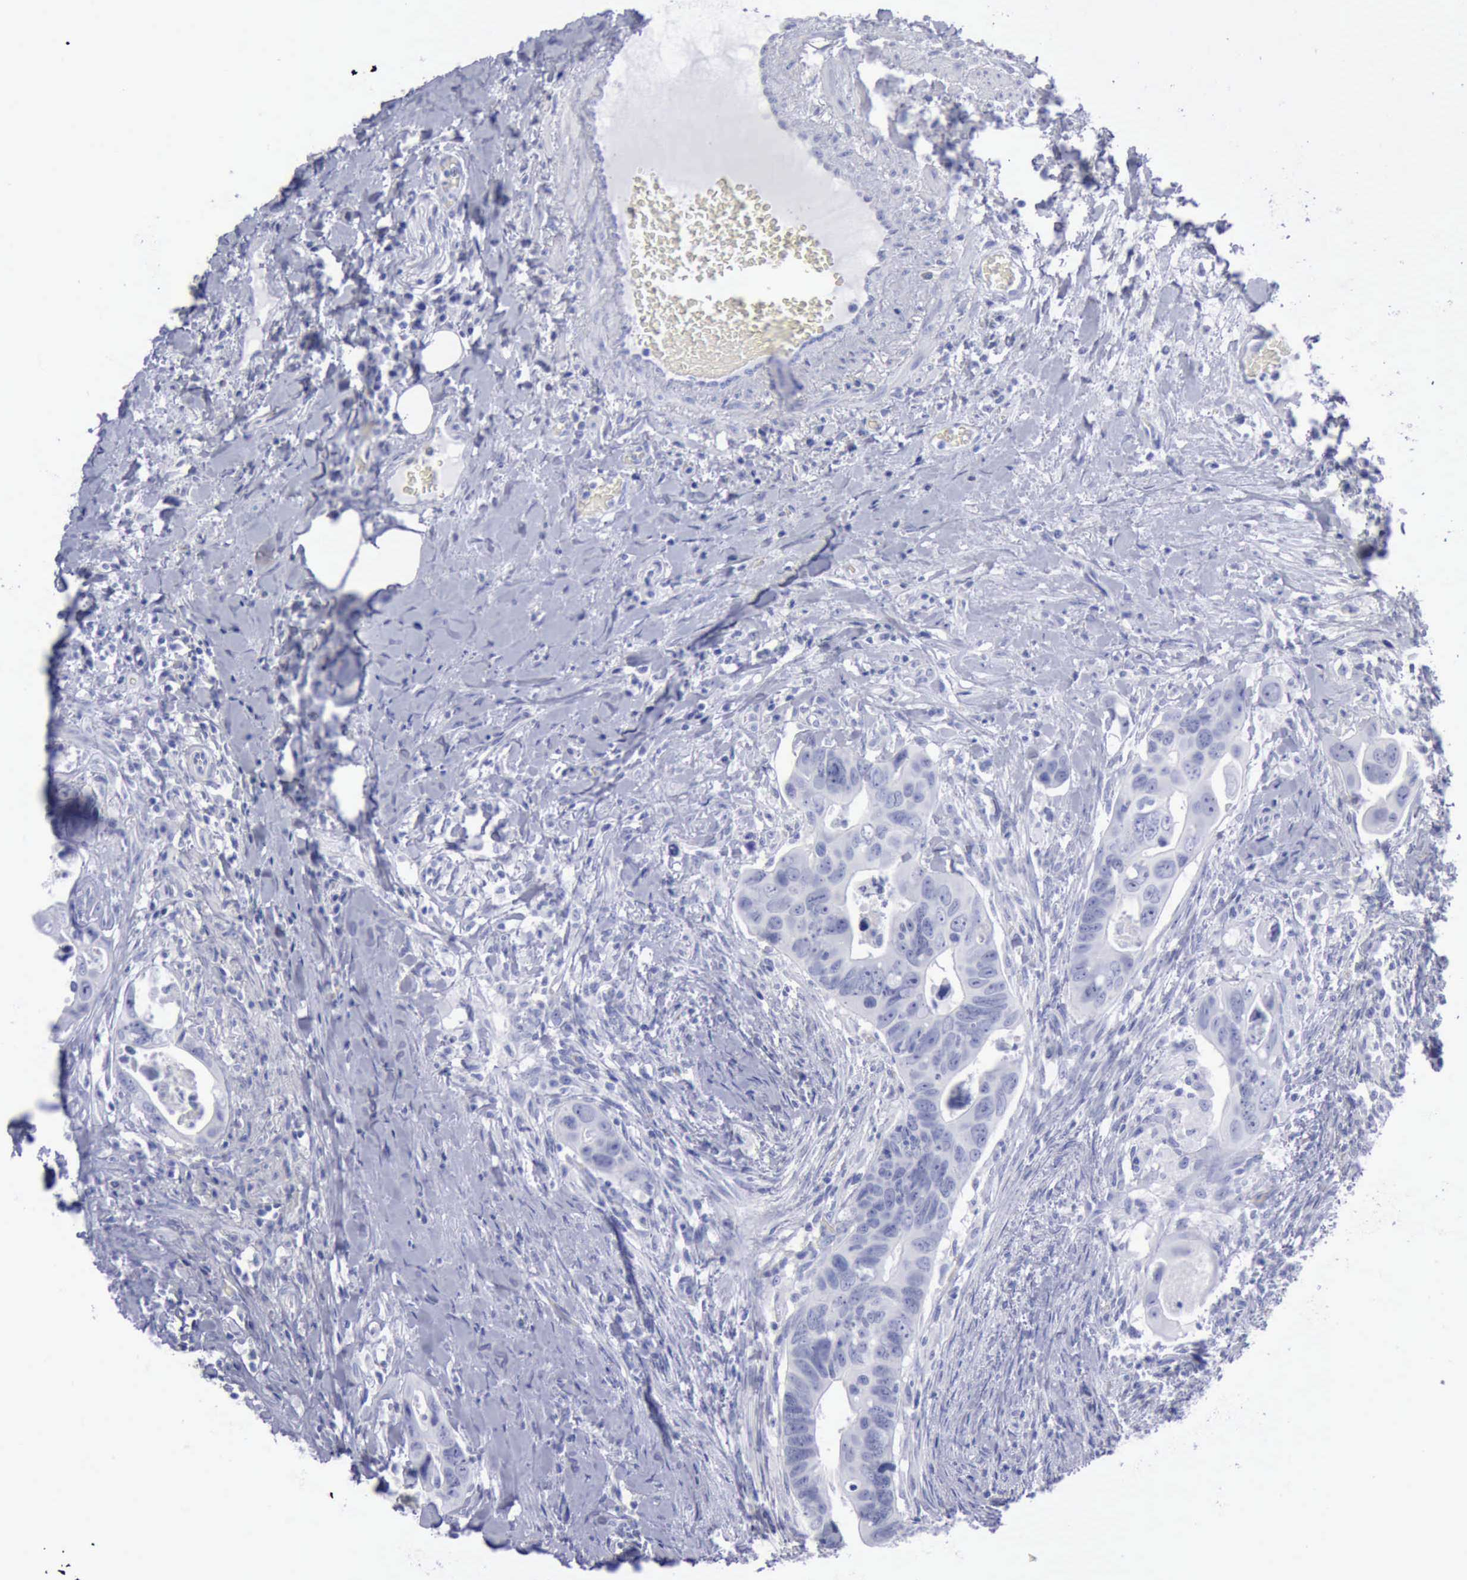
{"staining": {"intensity": "negative", "quantity": "none", "location": "none"}, "tissue": "colorectal cancer", "cell_type": "Tumor cells", "image_type": "cancer", "snomed": [{"axis": "morphology", "description": "Adenocarcinoma, NOS"}, {"axis": "topography", "description": "Rectum"}], "caption": "IHC histopathology image of colorectal cancer stained for a protein (brown), which shows no positivity in tumor cells.", "gene": "KRT13", "patient": {"sex": "male", "age": 53}}